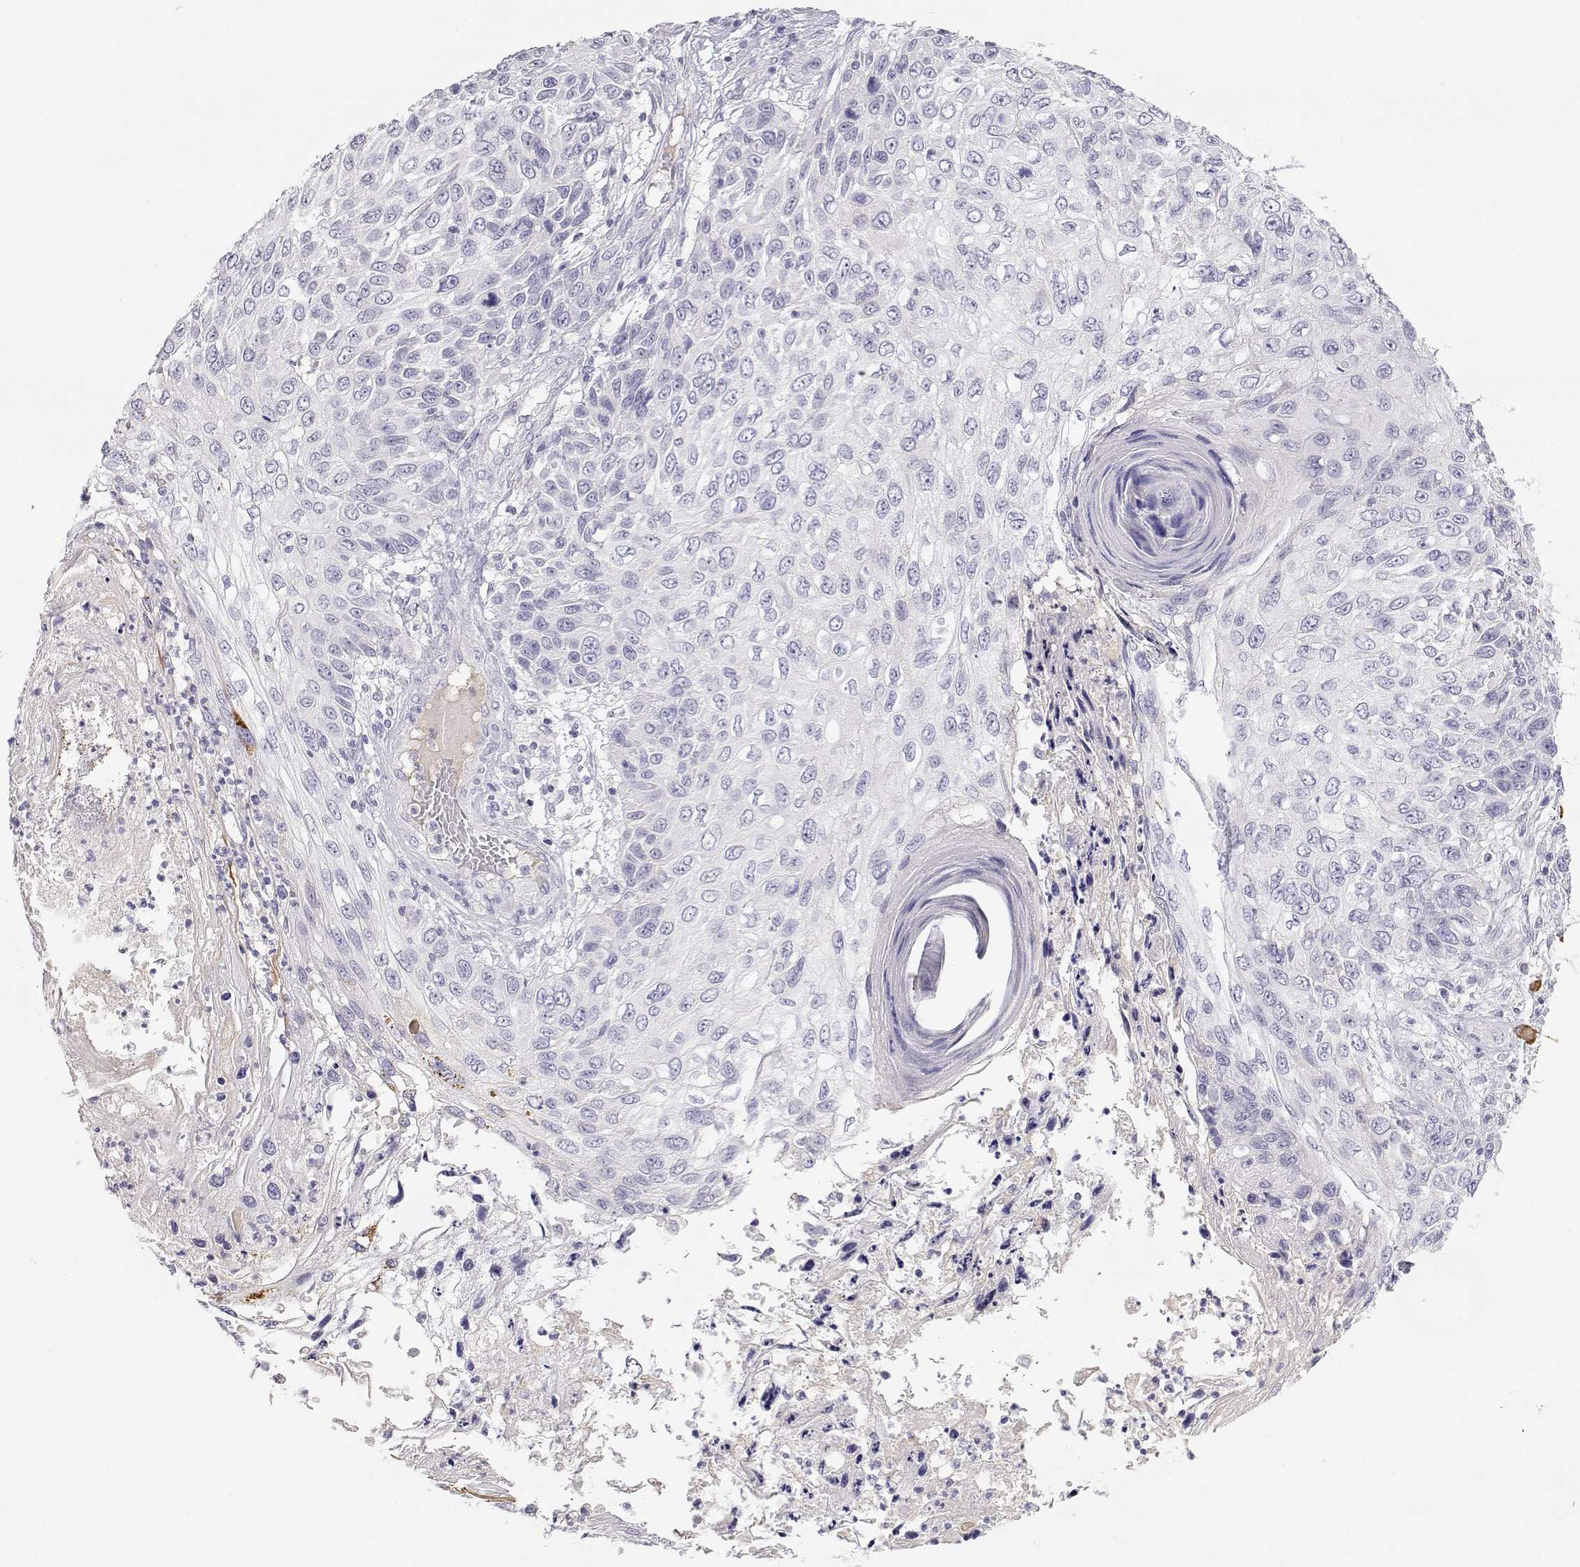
{"staining": {"intensity": "negative", "quantity": "none", "location": "none"}, "tissue": "skin cancer", "cell_type": "Tumor cells", "image_type": "cancer", "snomed": [{"axis": "morphology", "description": "Squamous cell carcinoma, NOS"}, {"axis": "topography", "description": "Skin"}], "caption": "Histopathology image shows no significant protein positivity in tumor cells of skin cancer (squamous cell carcinoma). (DAB immunohistochemistry (IHC) visualized using brightfield microscopy, high magnification).", "gene": "CDHR1", "patient": {"sex": "male", "age": 92}}